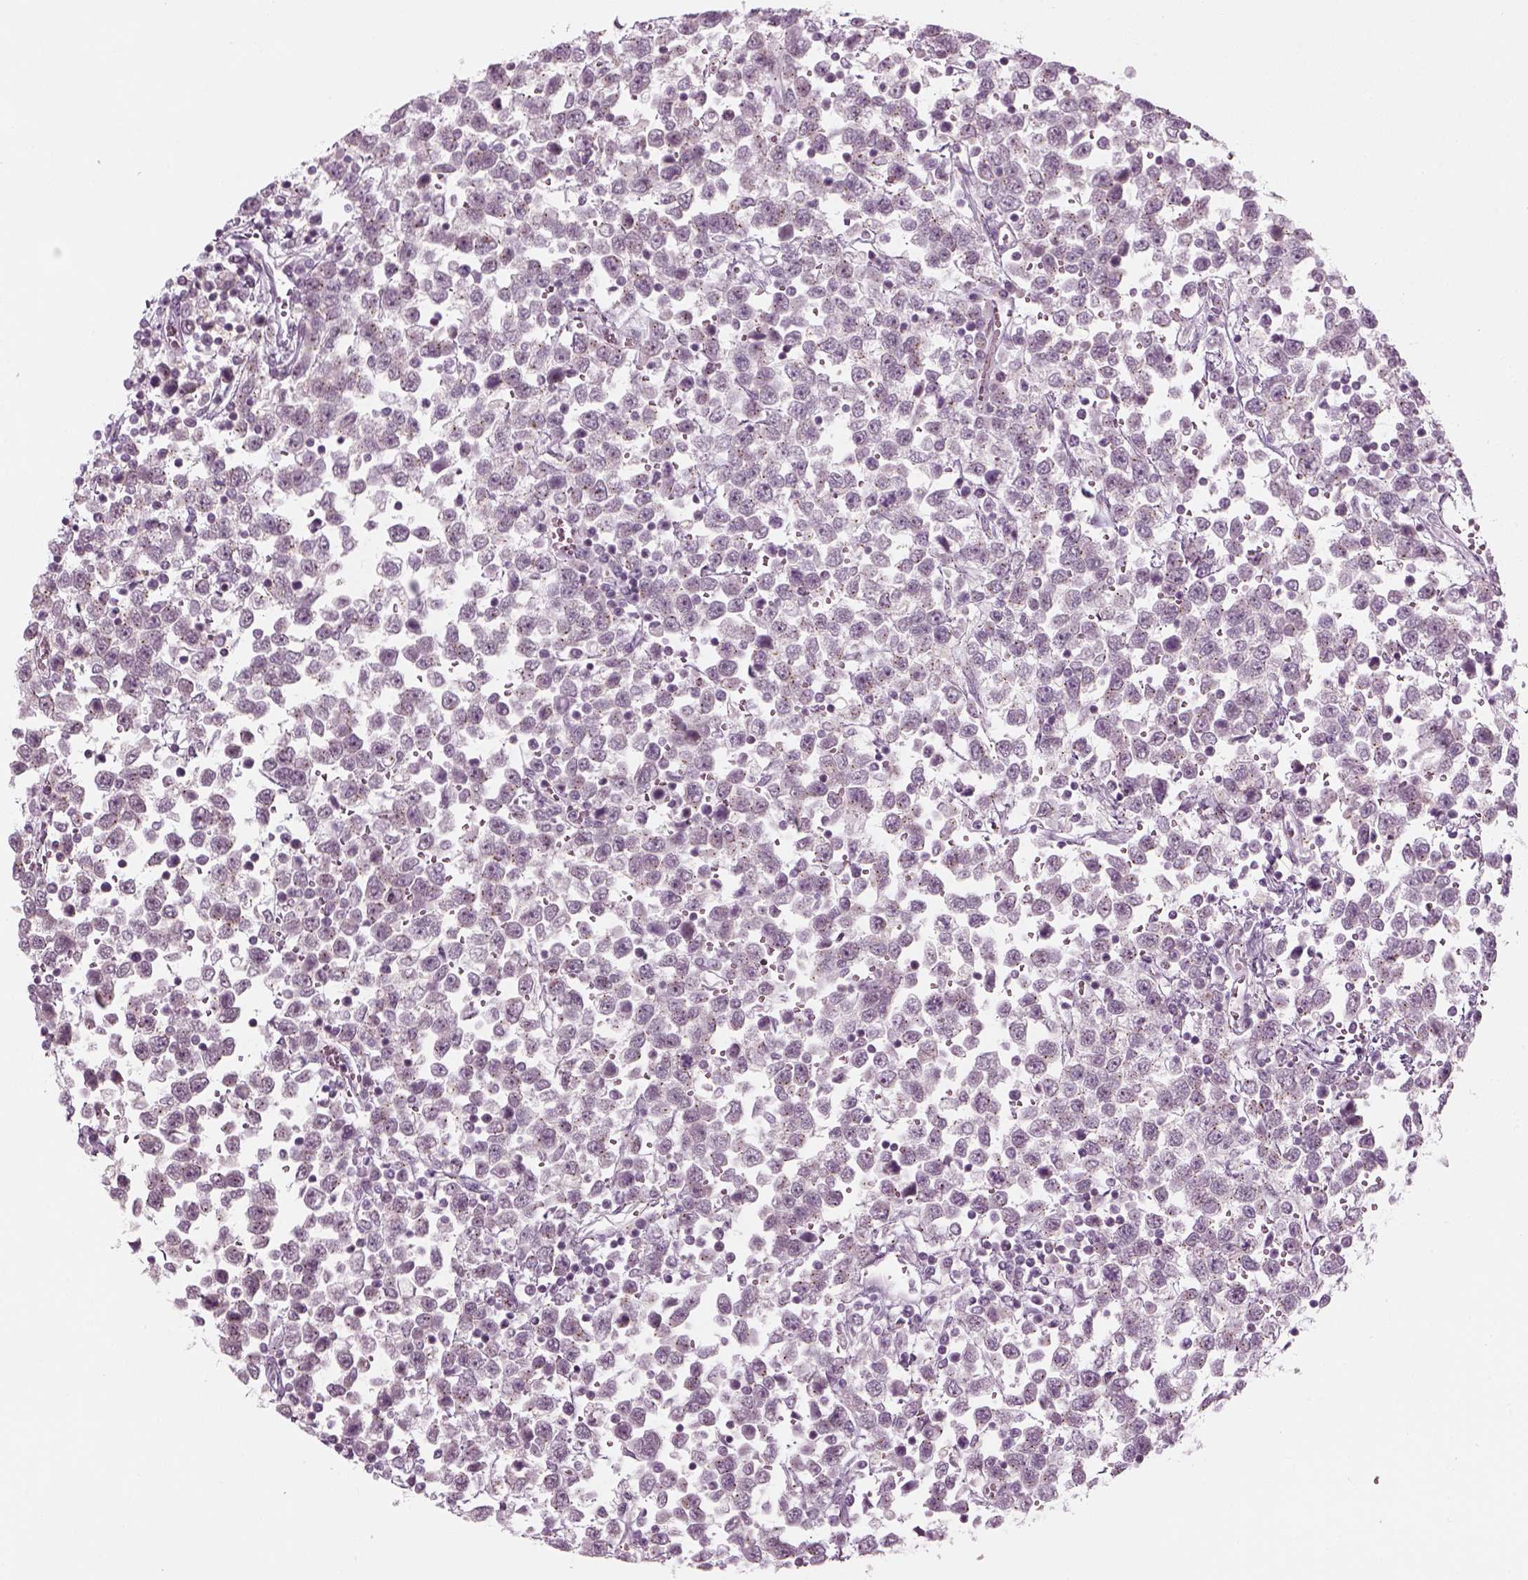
{"staining": {"intensity": "negative", "quantity": "none", "location": "none"}, "tissue": "testis cancer", "cell_type": "Tumor cells", "image_type": "cancer", "snomed": [{"axis": "morphology", "description": "Seminoma, NOS"}, {"axis": "topography", "description": "Testis"}], "caption": "This is an immunohistochemistry micrograph of seminoma (testis). There is no positivity in tumor cells.", "gene": "MLIP", "patient": {"sex": "male", "age": 34}}